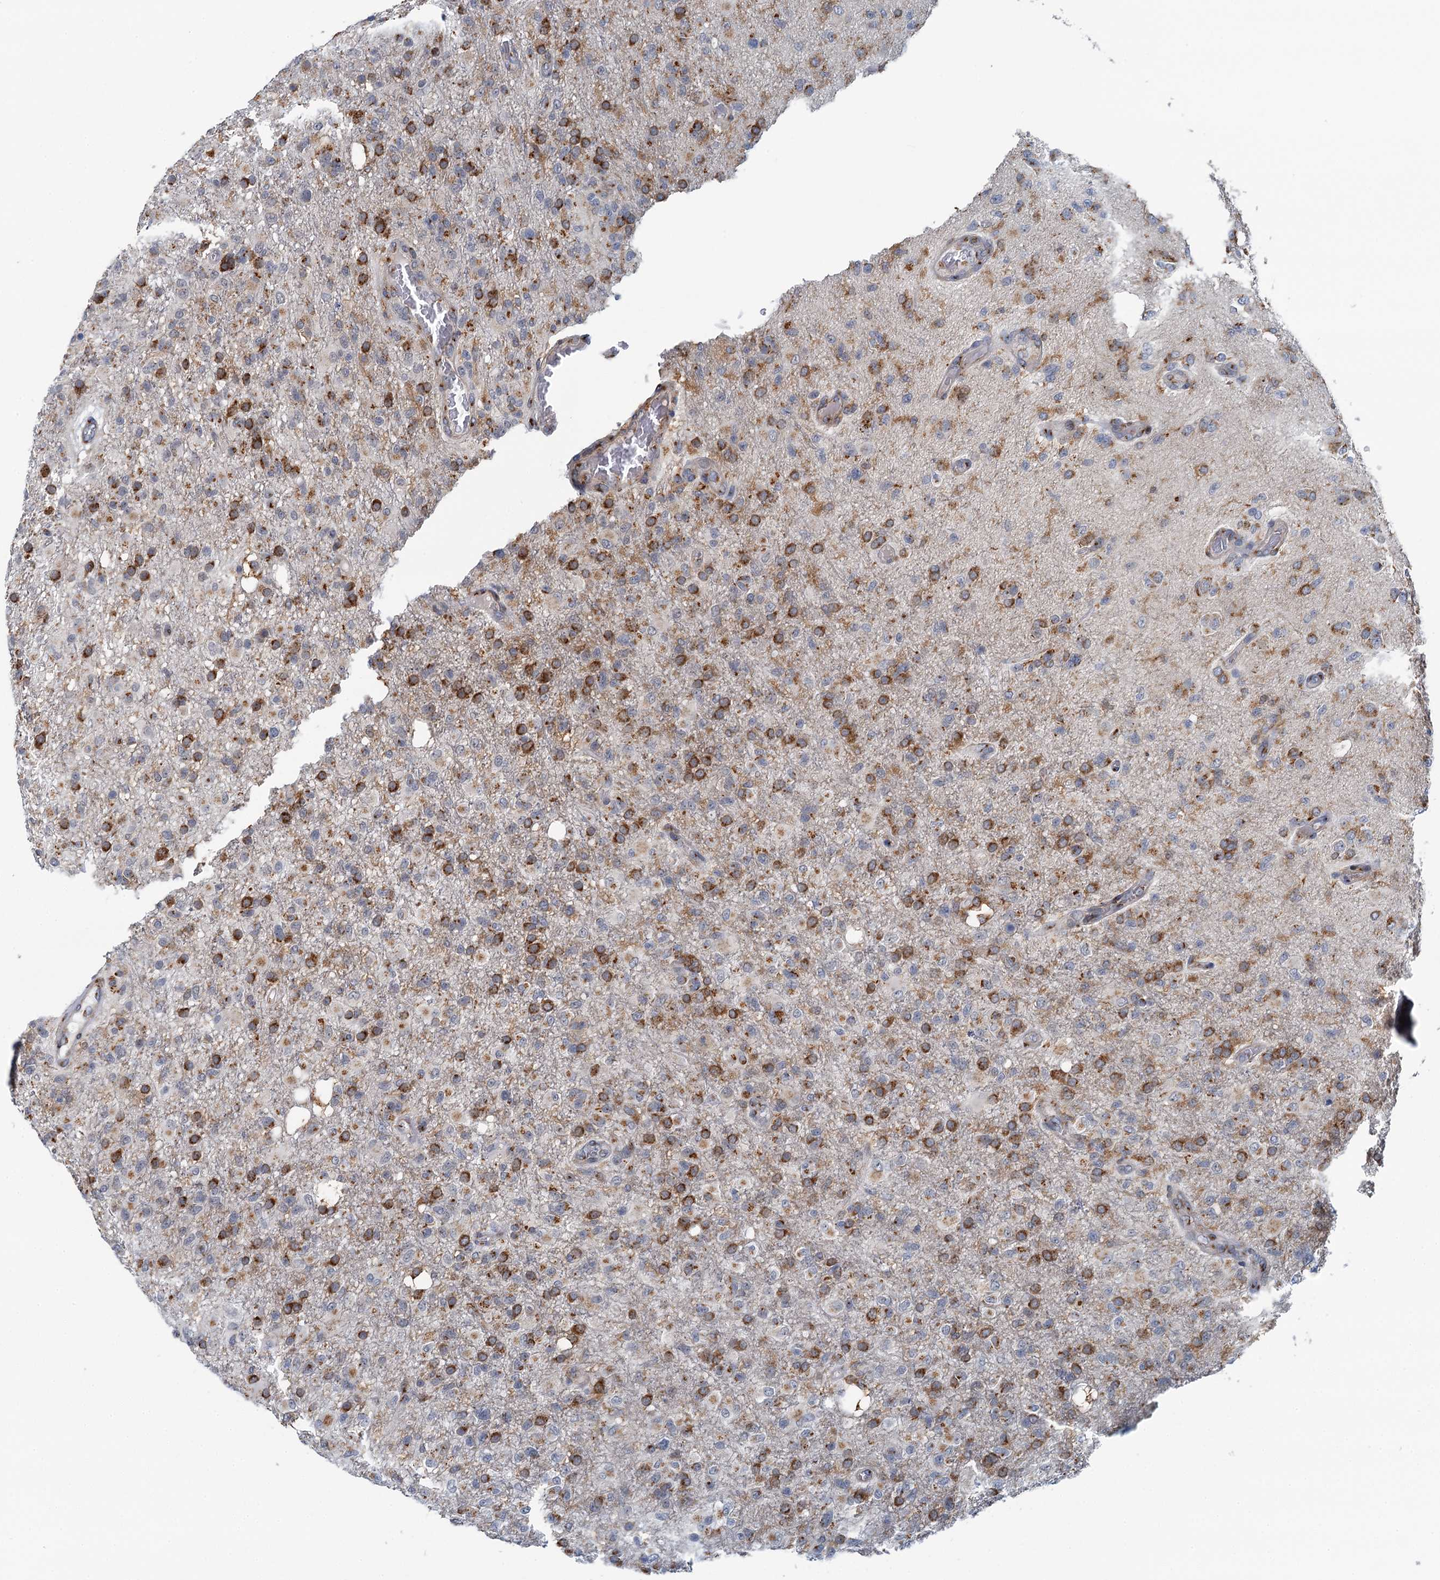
{"staining": {"intensity": "strong", "quantity": "25%-75%", "location": "cytoplasmic/membranous"}, "tissue": "glioma", "cell_type": "Tumor cells", "image_type": "cancer", "snomed": [{"axis": "morphology", "description": "Glioma, malignant, High grade"}, {"axis": "topography", "description": "Brain"}], "caption": "Protein analysis of glioma tissue displays strong cytoplasmic/membranous expression in about 25%-75% of tumor cells.", "gene": "BET1L", "patient": {"sex": "female", "age": 74}}